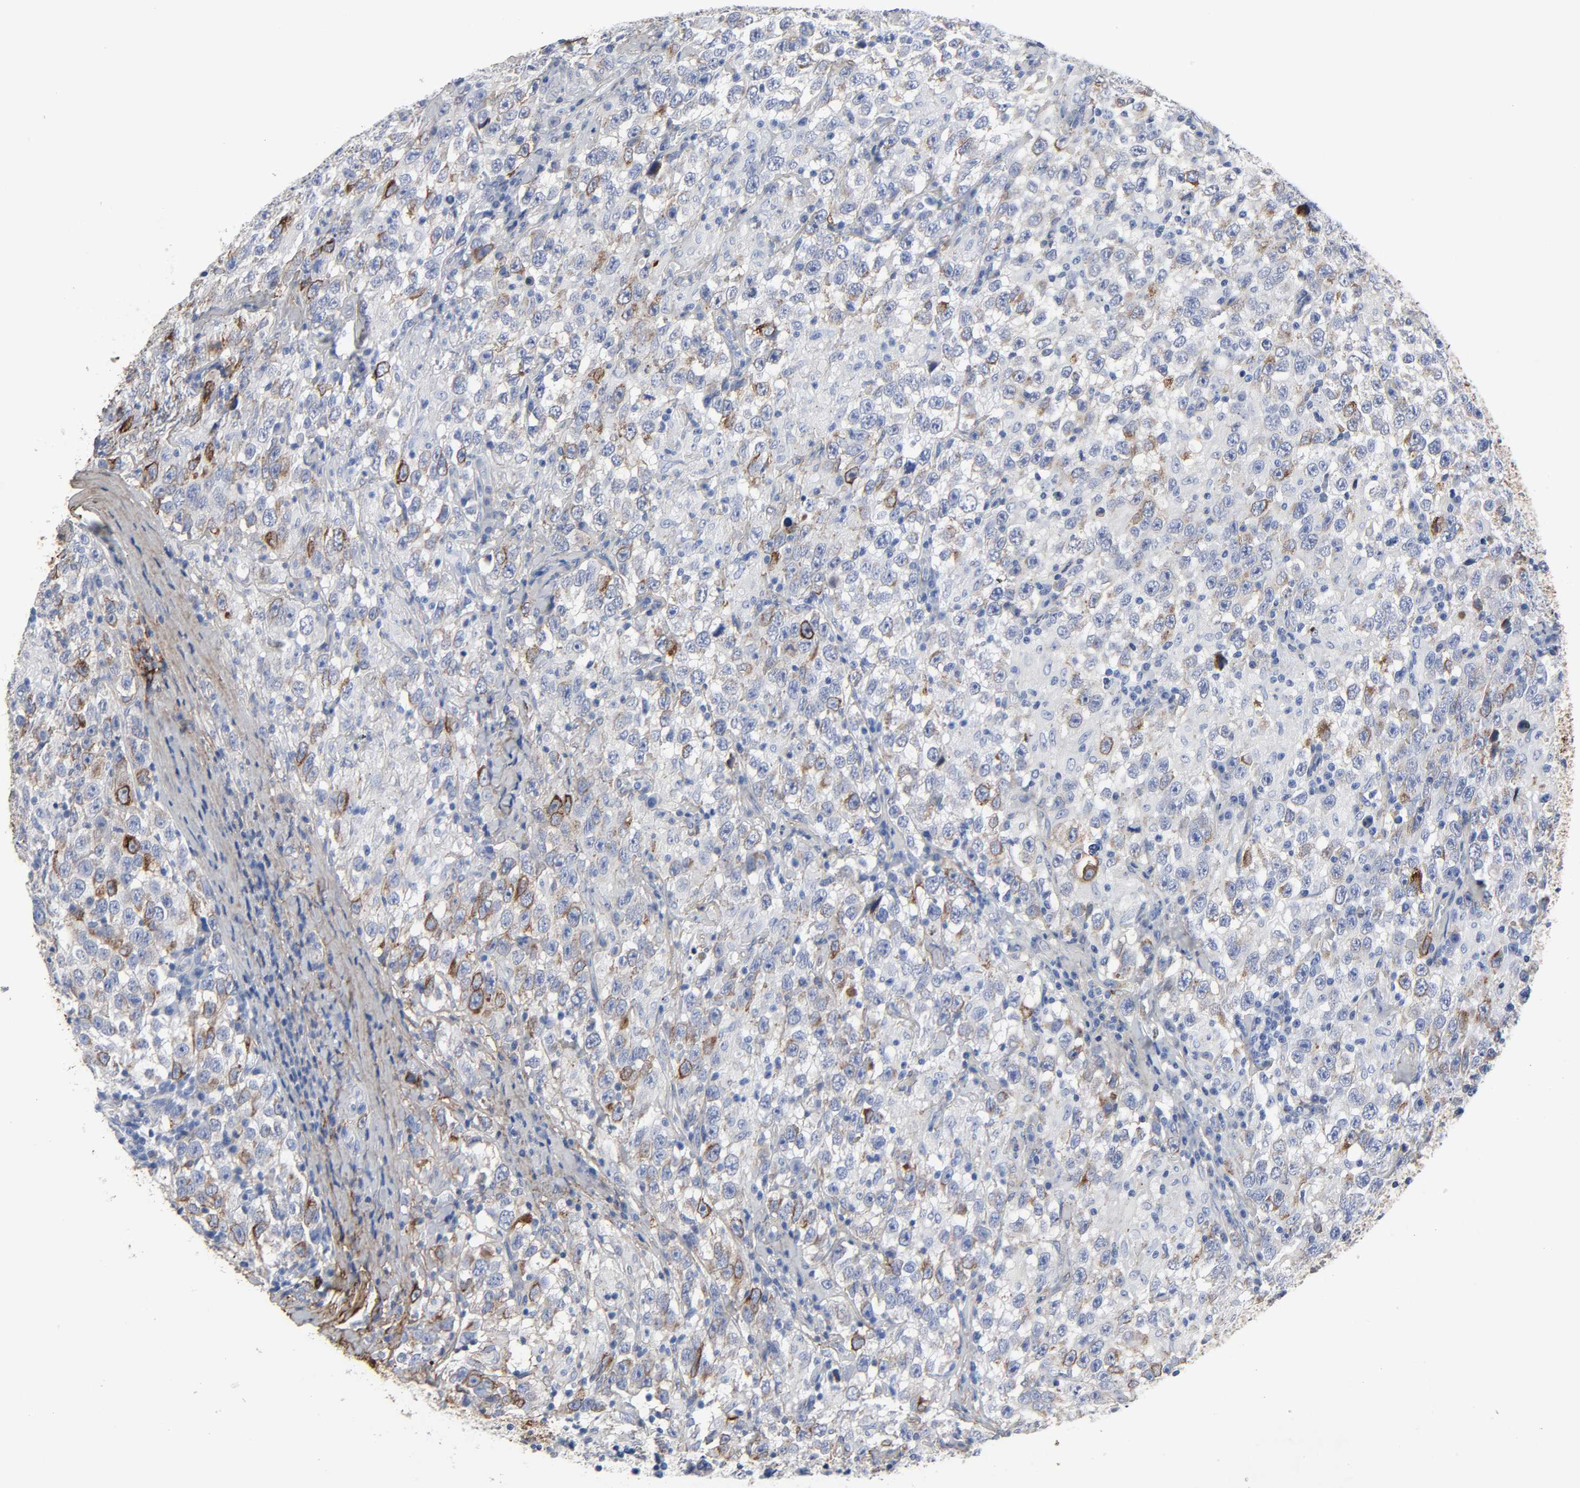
{"staining": {"intensity": "strong", "quantity": "<25%", "location": "cytoplasmic/membranous"}, "tissue": "testis cancer", "cell_type": "Tumor cells", "image_type": "cancer", "snomed": [{"axis": "morphology", "description": "Seminoma, NOS"}, {"axis": "topography", "description": "Testis"}], "caption": "Strong cytoplasmic/membranous staining is seen in about <25% of tumor cells in seminoma (testis). The protein is stained brown, and the nuclei are stained in blue (DAB (3,3'-diaminobenzidine) IHC with brightfield microscopy, high magnification).", "gene": "FBLN1", "patient": {"sex": "male", "age": 41}}